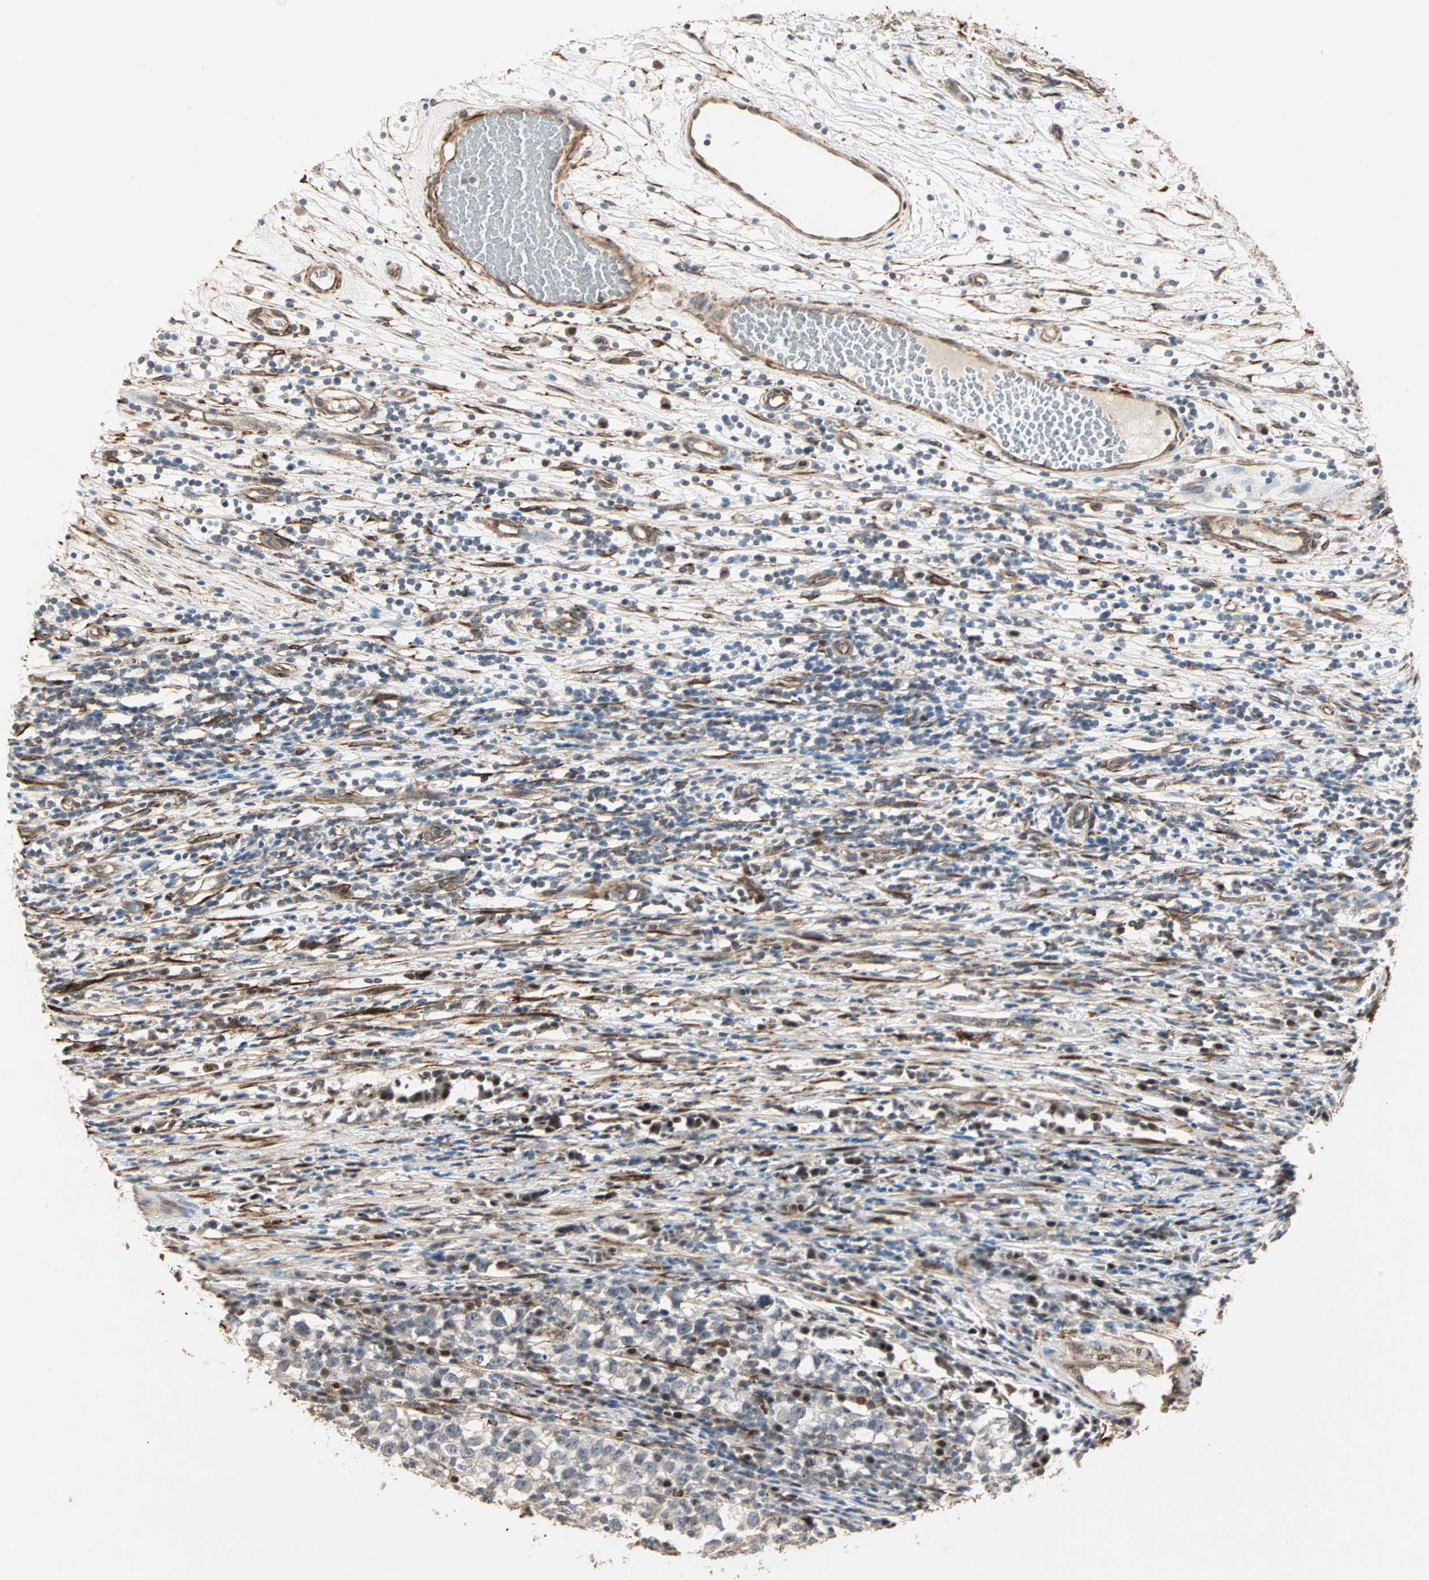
{"staining": {"intensity": "negative", "quantity": "none", "location": "none"}, "tissue": "testis cancer", "cell_type": "Tumor cells", "image_type": "cancer", "snomed": [{"axis": "morphology", "description": "Seminoma, NOS"}, {"axis": "topography", "description": "Testis"}], "caption": "Seminoma (testis) was stained to show a protein in brown. There is no significant expression in tumor cells.", "gene": "TRPV4", "patient": {"sex": "male", "age": 65}}